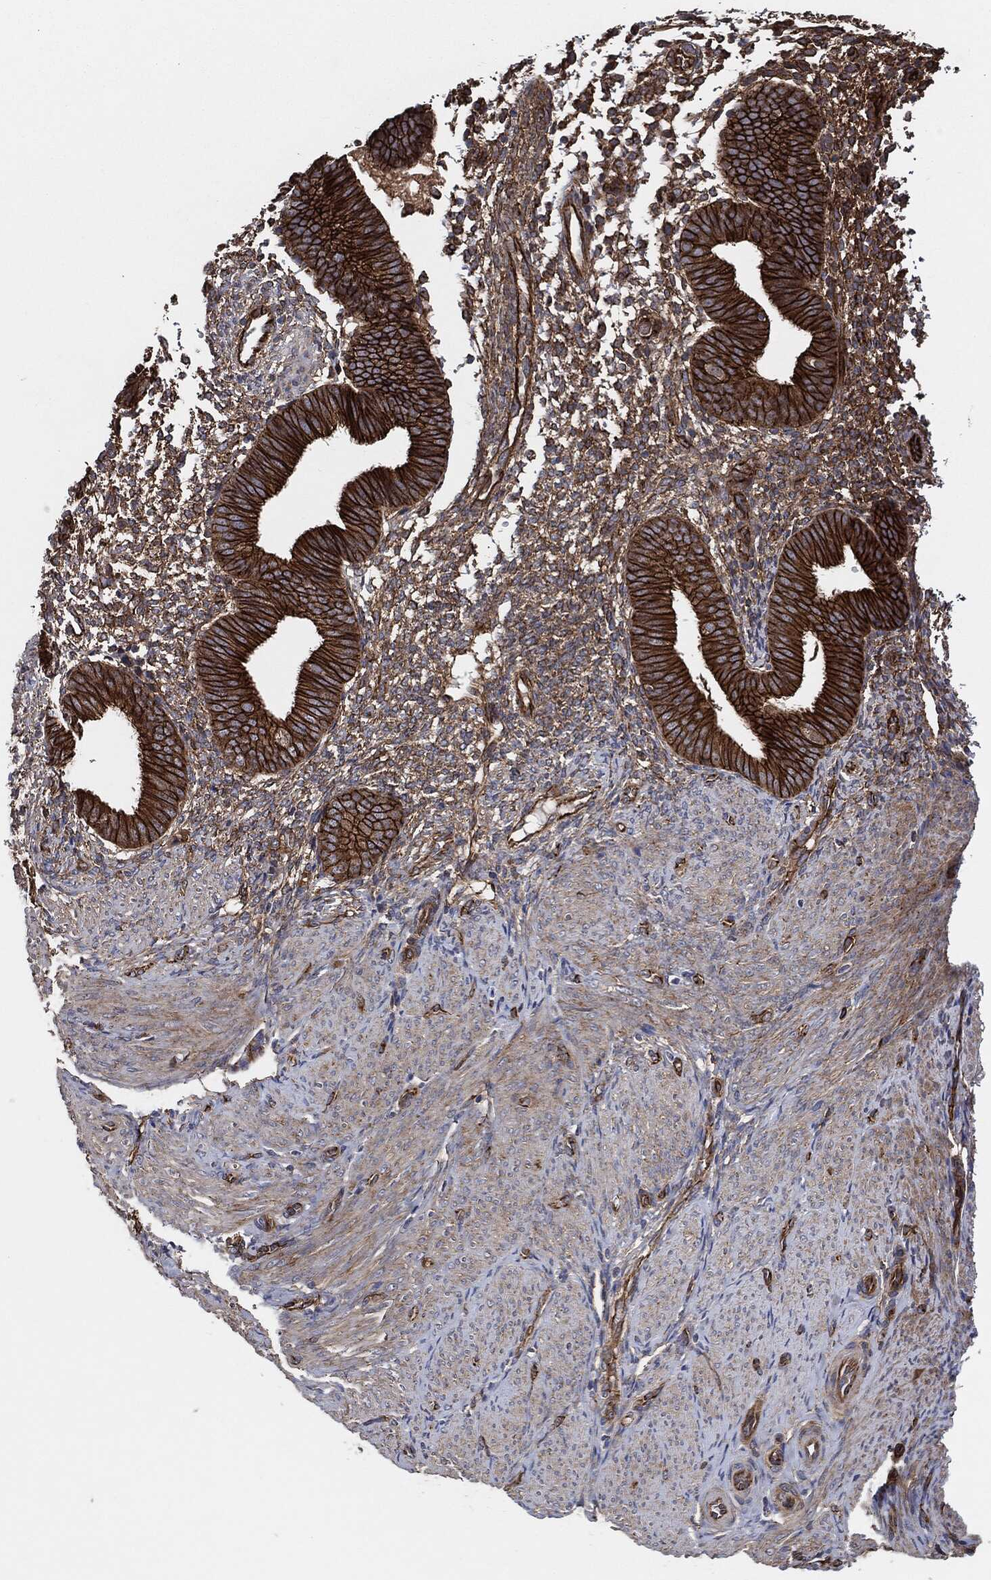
{"staining": {"intensity": "moderate", "quantity": "<25%", "location": "cytoplasmic/membranous"}, "tissue": "endometrium", "cell_type": "Cells in endometrial stroma", "image_type": "normal", "snomed": [{"axis": "morphology", "description": "Normal tissue, NOS"}, {"axis": "topography", "description": "Endometrium"}], "caption": "Protein expression analysis of benign endometrium demonstrates moderate cytoplasmic/membranous positivity in about <25% of cells in endometrial stroma.", "gene": "CTNNA1", "patient": {"sex": "female", "age": 47}}